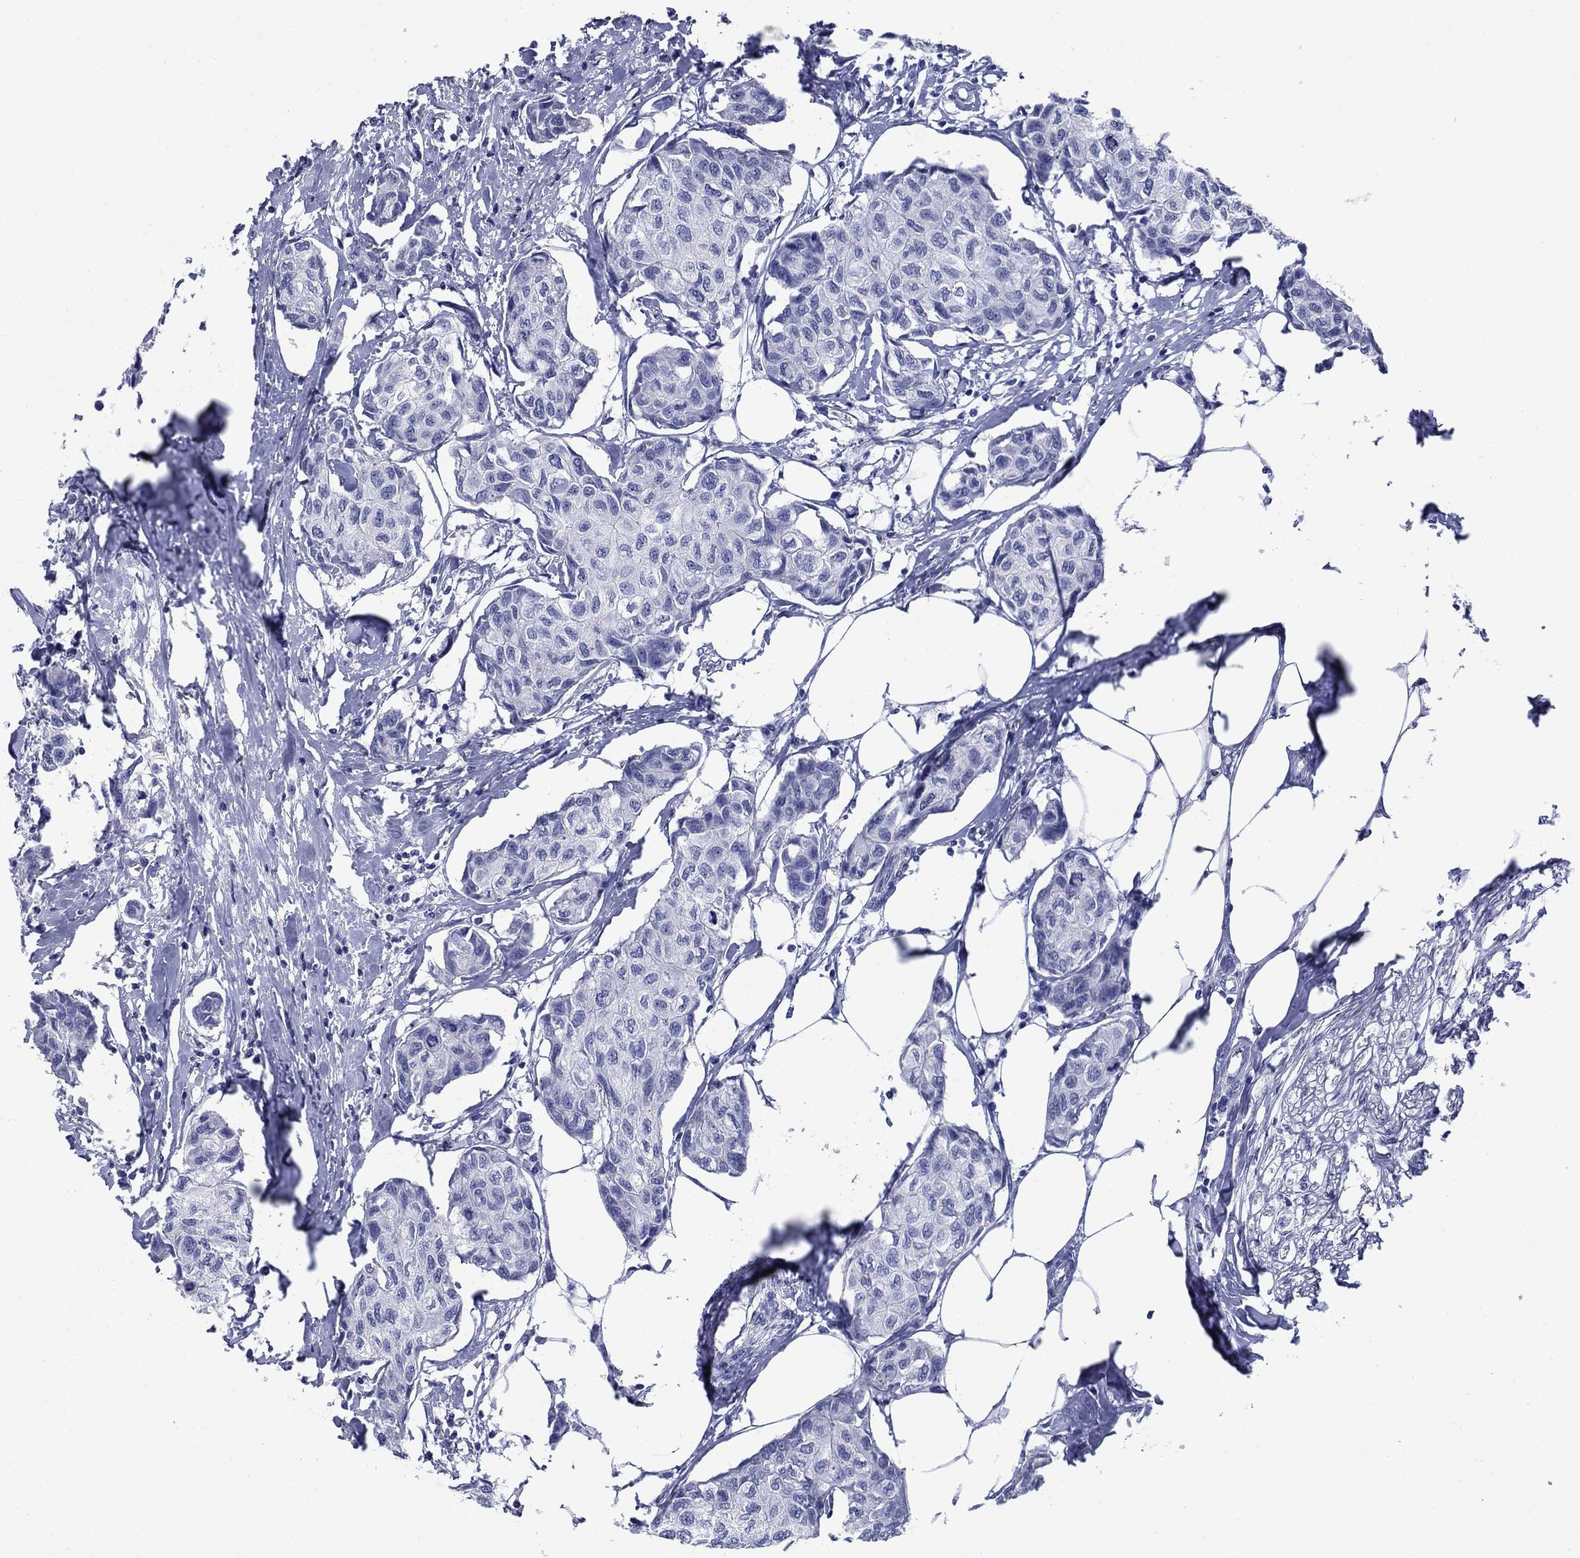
{"staining": {"intensity": "negative", "quantity": "none", "location": "none"}, "tissue": "breast cancer", "cell_type": "Tumor cells", "image_type": "cancer", "snomed": [{"axis": "morphology", "description": "Duct carcinoma"}, {"axis": "topography", "description": "Breast"}], "caption": "IHC photomicrograph of human breast infiltrating ductal carcinoma stained for a protein (brown), which demonstrates no staining in tumor cells.", "gene": "SMCP", "patient": {"sex": "female", "age": 80}}